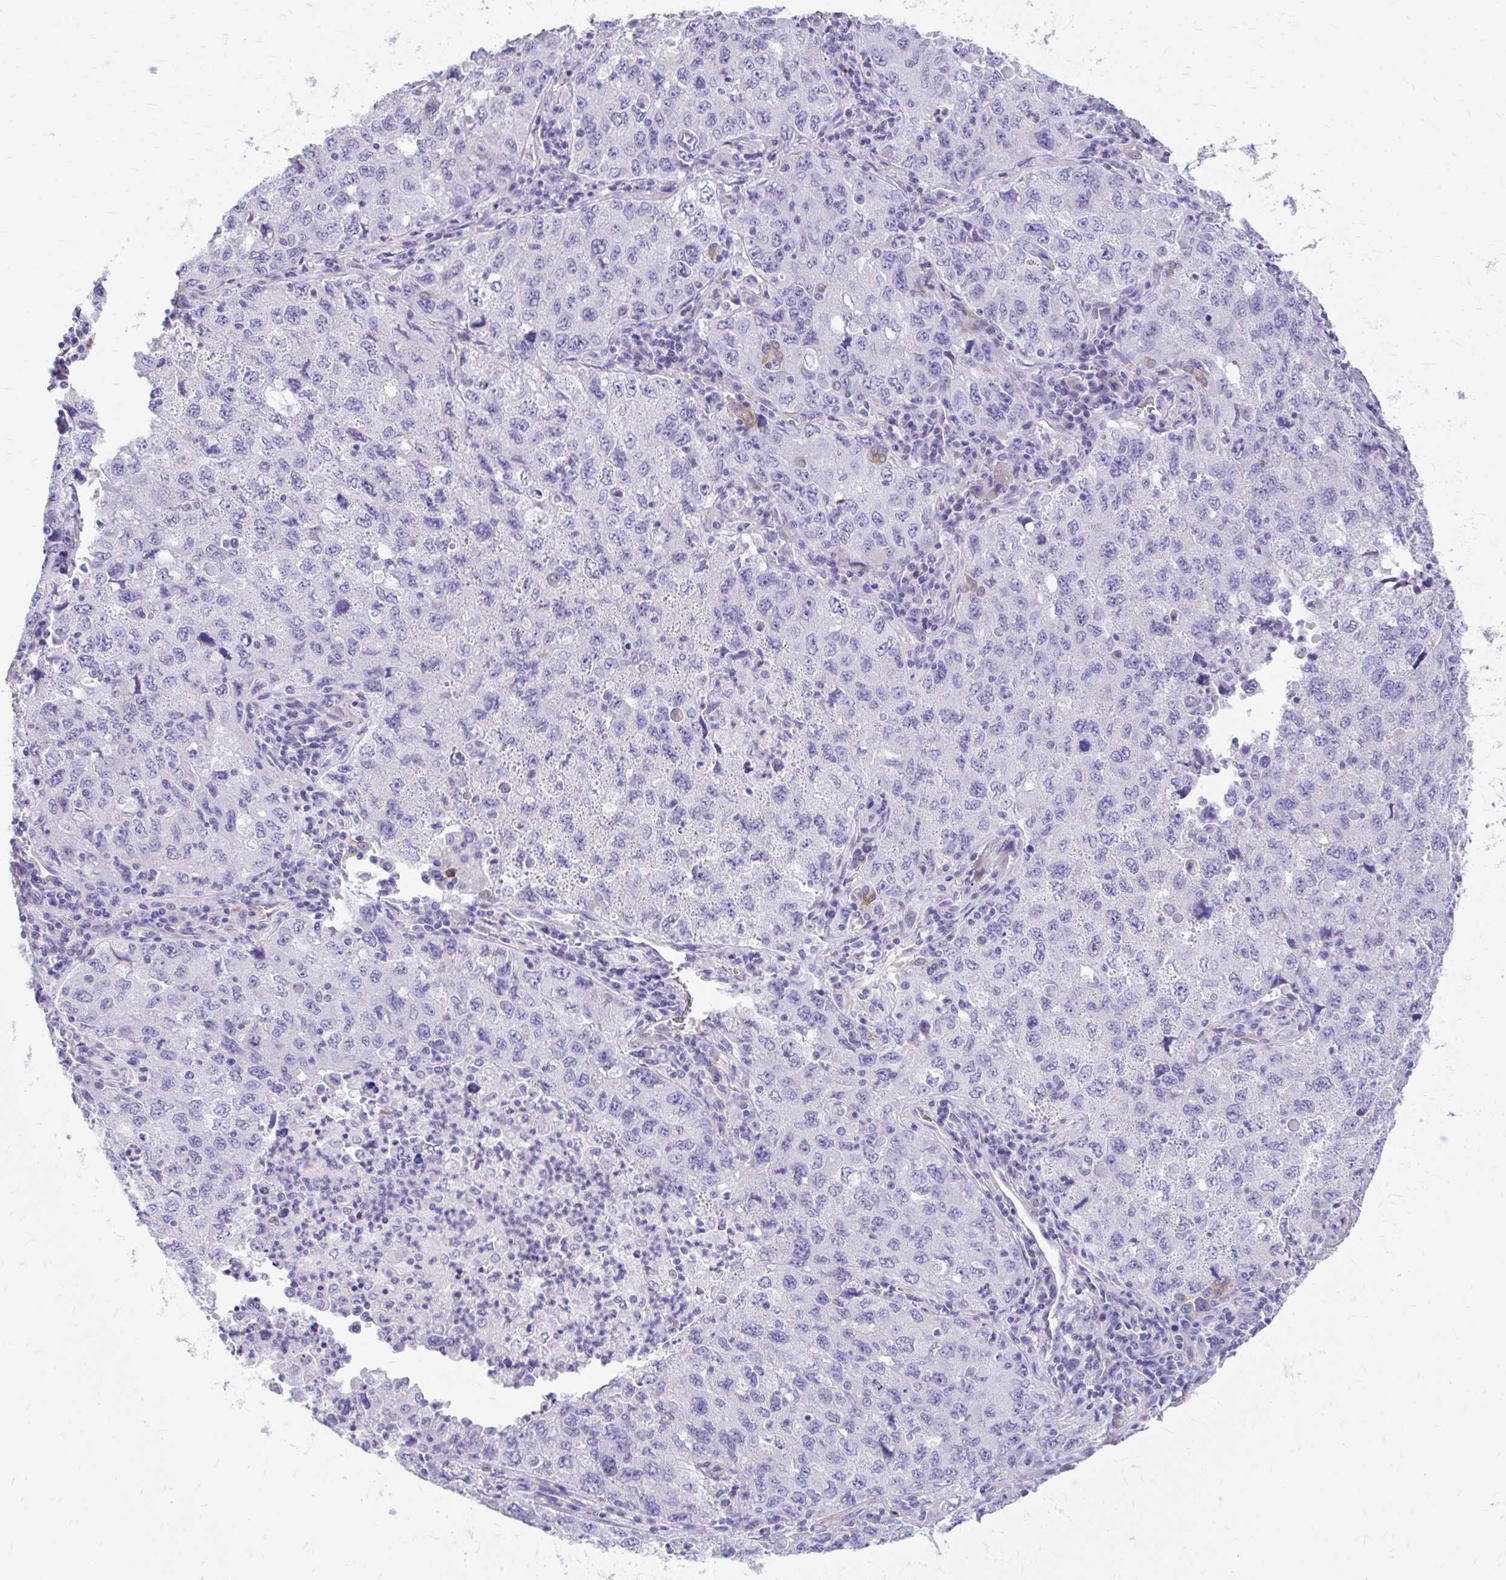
{"staining": {"intensity": "negative", "quantity": "none", "location": "none"}, "tissue": "lung cancer", "cell_type": "Tumor cells", "image_type": "cancer", "snomed": [{"axis": "morphology", "description": "Adenocarcinoma, NOS"}, {"axis": "topography", "description": "Lung"}], "caption": "Human lung cancer (adenocarcinoma) stained for a protein using immunohistochemistry (IHC) reveals no expression in tumor cells.", "gene": "KRIT1", "patient": {"sex": "female", "age": 57}}